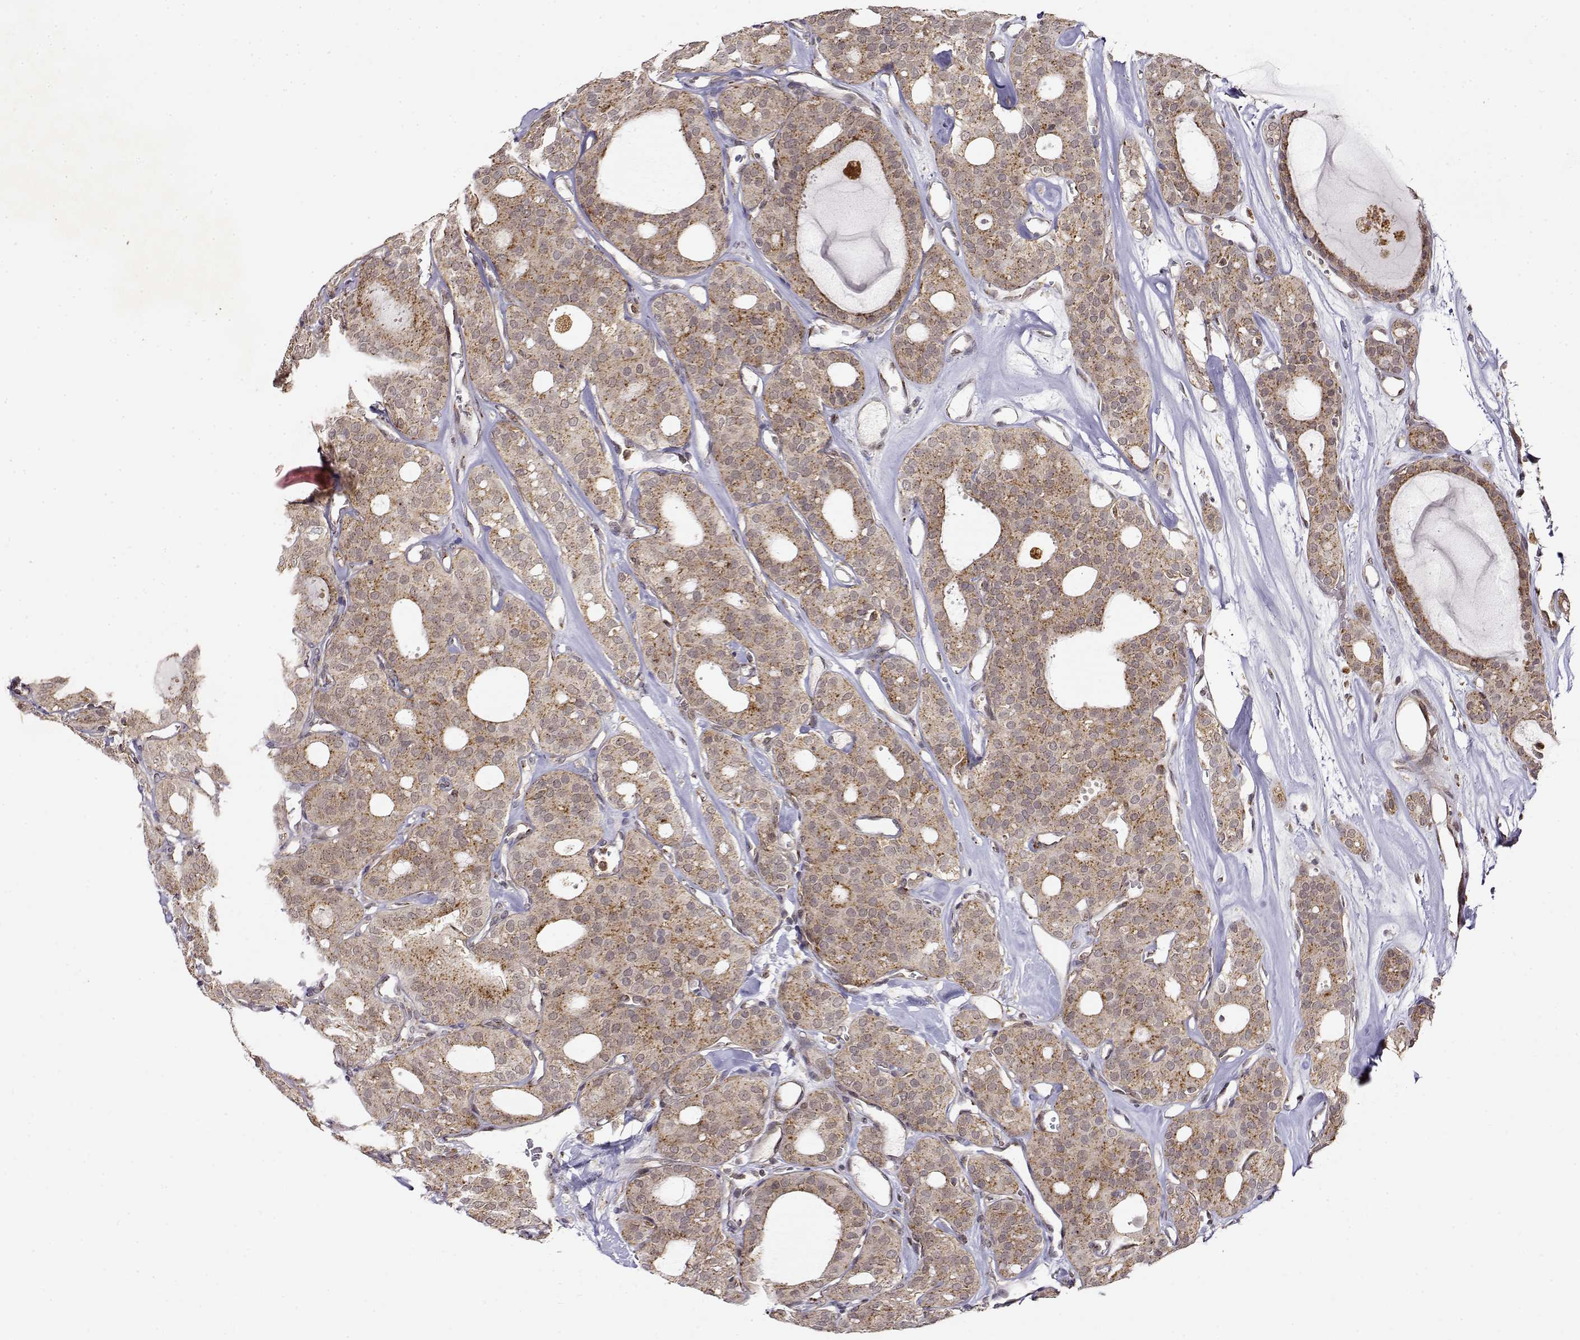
{"staining": {"intensity": "moderate", "quantity": ">75%", "location": "cytoplasmic/membranous"}, "tissue": "thyroid cancer", "cell_type": "Tumor cells", "image_type": "cancer", "snomed": [{"axis": "morphology", "description": "Follicular adenoma carcinoma, NOS"}, {"axis": "topography", "description": "Thyroid gland"}], "caption": "Follicular adenoma carcinoma (thyroid) was stained to show a protein in brown. There is medium levels of moderate cytoplasmic/membranous positivity in approximately >75% of tumor cells.", "gene": "RNF13", "patient": {"sex": "male", "age": 75}}